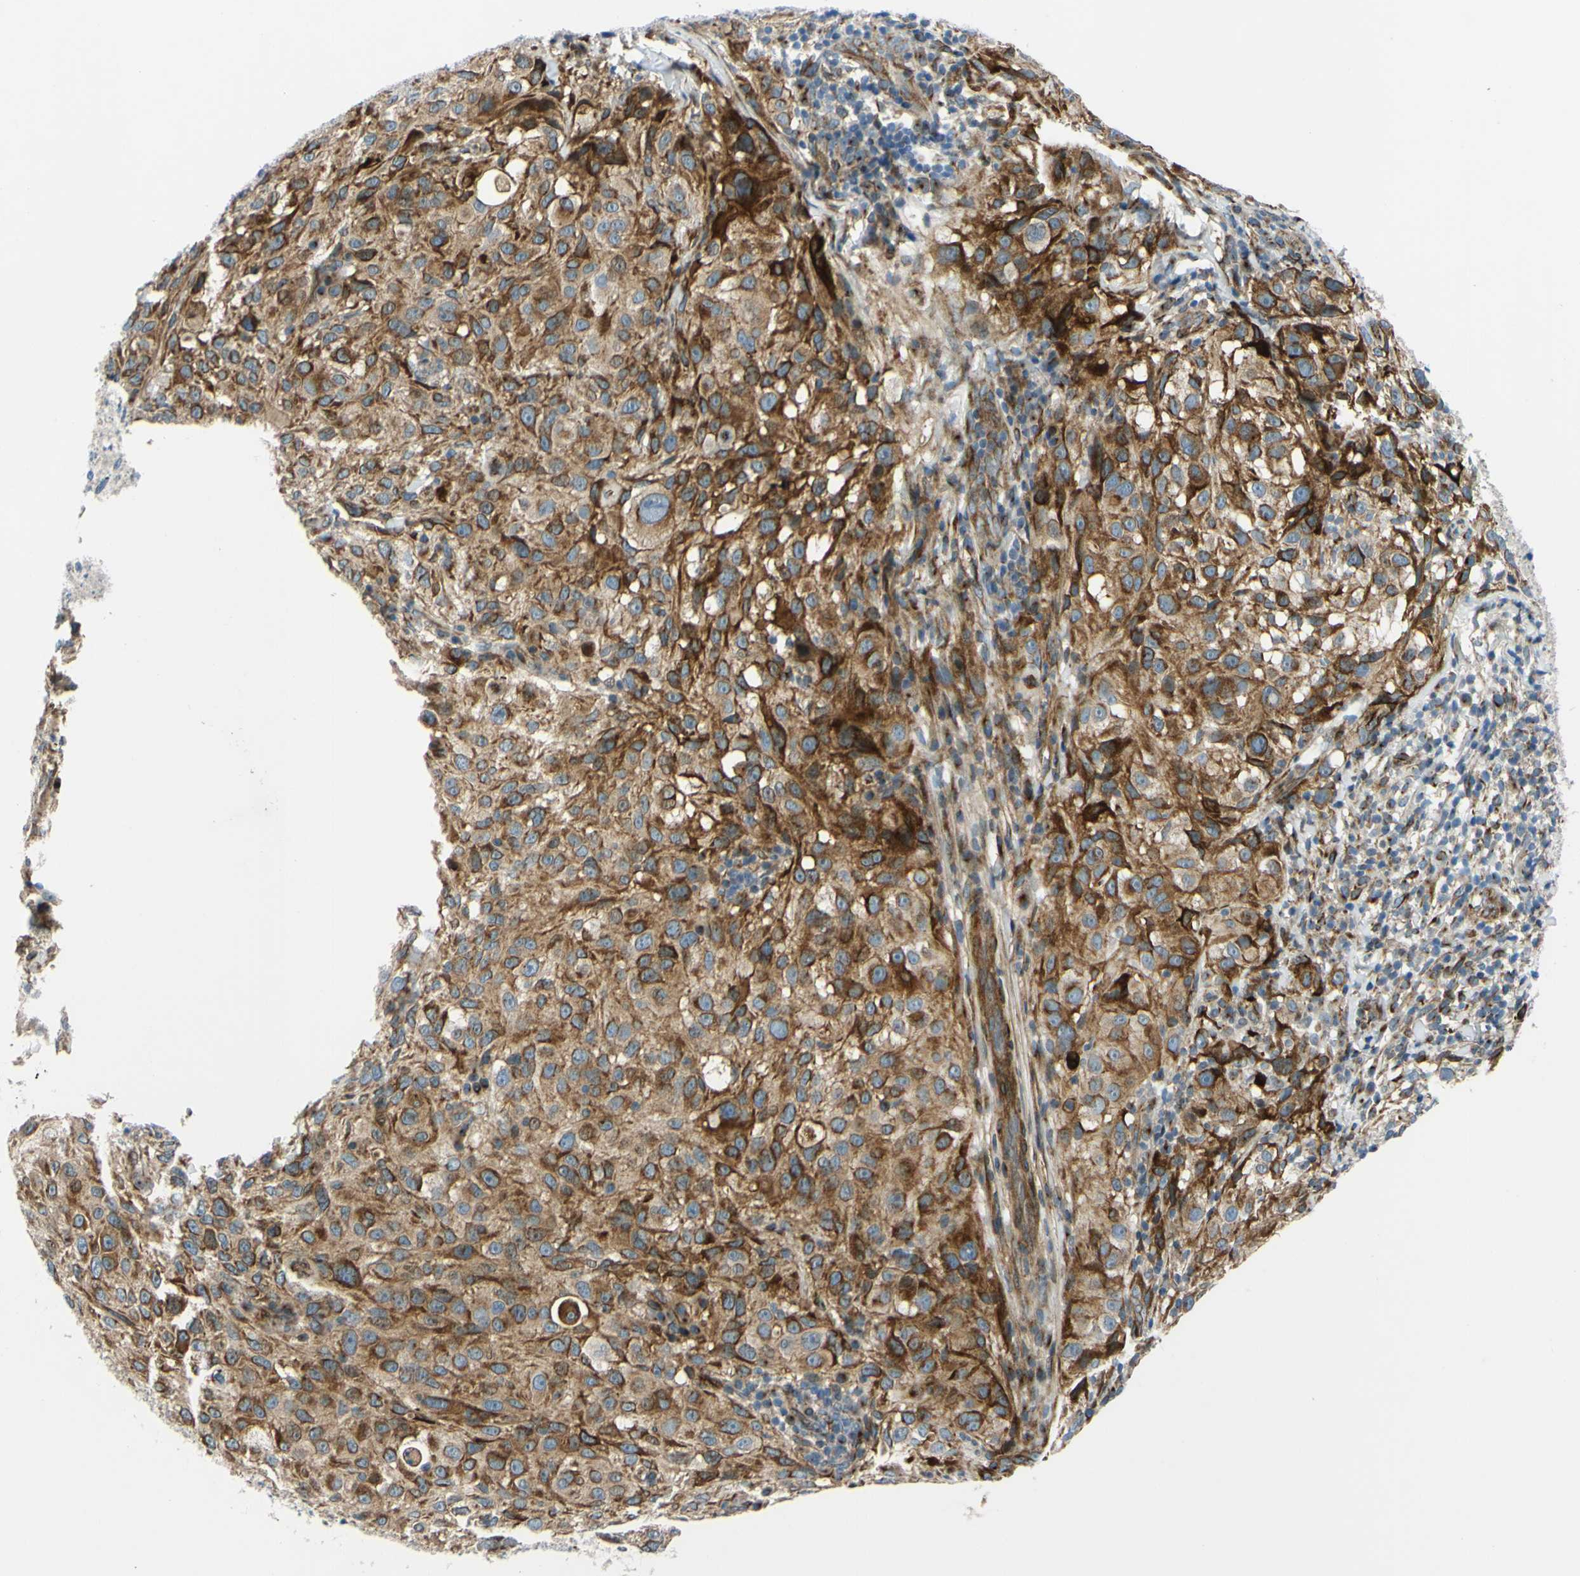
{"staining": {"intensity": "strong", "quantity": ">75%", "location": "cytoplasmic/membranous"}, "tissue": "melanoma", "cell_type": "Tumor cells", "image_type": "cancer", "snomed": [{"axis": "morphology", "description": "Necrosis, NOS"}, {"axis": "morphology", "description": "Malignant melanoma, NOS"}, {"axis": "topography", "description": "Skin"}], "caption": "This is an image of IHC staining of malignant melanoma, which shows strong positivity in the cytoplasmic/membranous of tumor cells.", "gene": "ARHGAP1", "patient": {"sex": "female", "age": 87}}